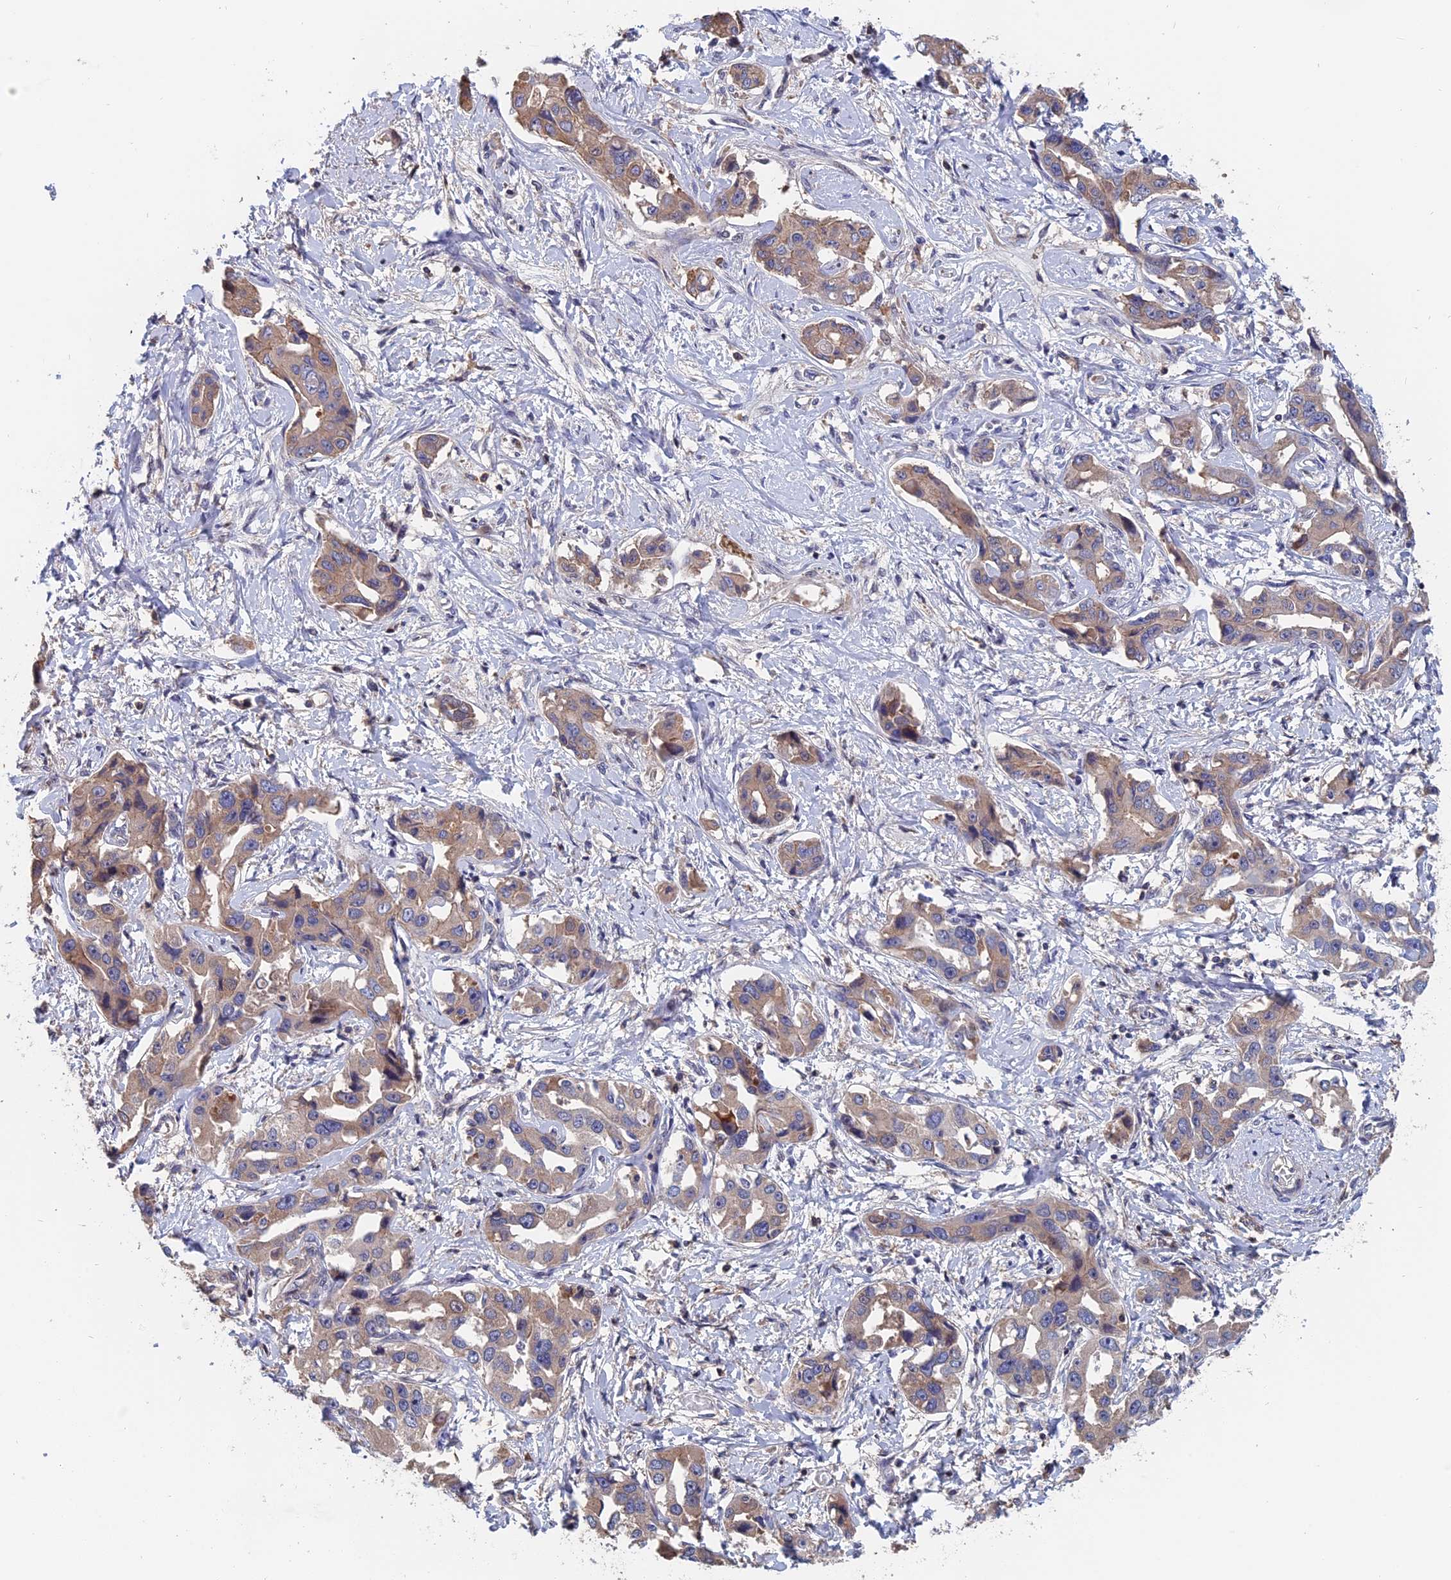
{"staining": {"intensity": "weak", "quantity": "25%-75%", "location": "cytoplasmic/membranous"}, "tissue": "liver cancer", "cell_type": "Tumor cells", "image_type": "cancer", "snomed": [{"axis": "morphology", "description": "Cholangiocarcinoma"}, {"axis": "topography", "description": "Liver"}], "caption": "A photomicrograph of liver cancer stained for a protein shows weak cytoplasmic/membranous brown staining in tumor cells.", "gene": "SLC33A1", "patient": {"sex": "male", "age": 59}}